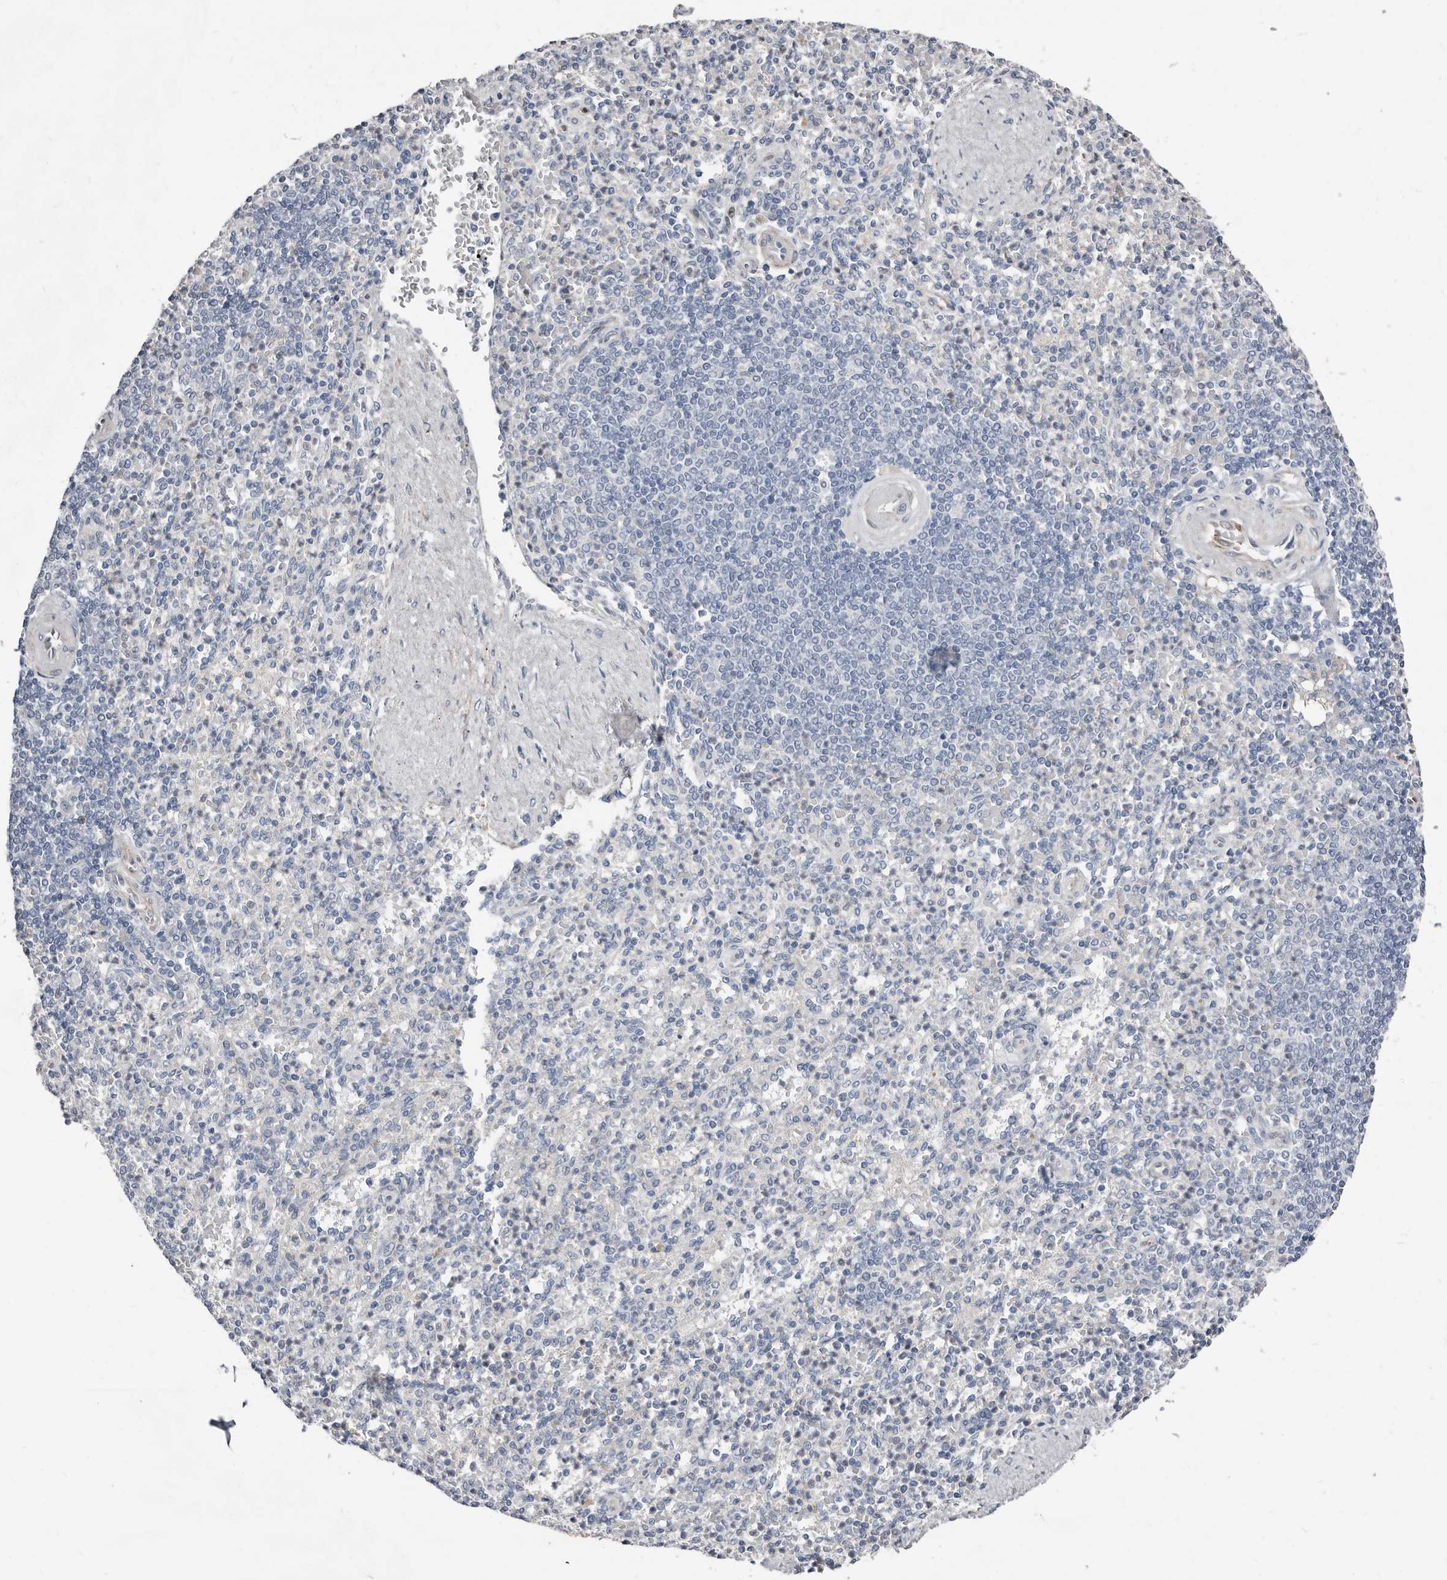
{"staining": {"intensity": "negative", "quantity": "none", "location": "none"}, "tissue": "spleen", "cell_type": "Cells in red pulp", "image_type": "normal", "snomed": [{"axis": "morphology", "description": "Normal tissue, NOS"}, {"axis": "topography", "description": "Spleen"}], "caption": "IHC photomicrograph of normal human spleen stained for a protein (brown), which displays no positivity in cells in red pulp.", "gene": "ASRGL1", "patient": {"sex": "female", "age": 74}}